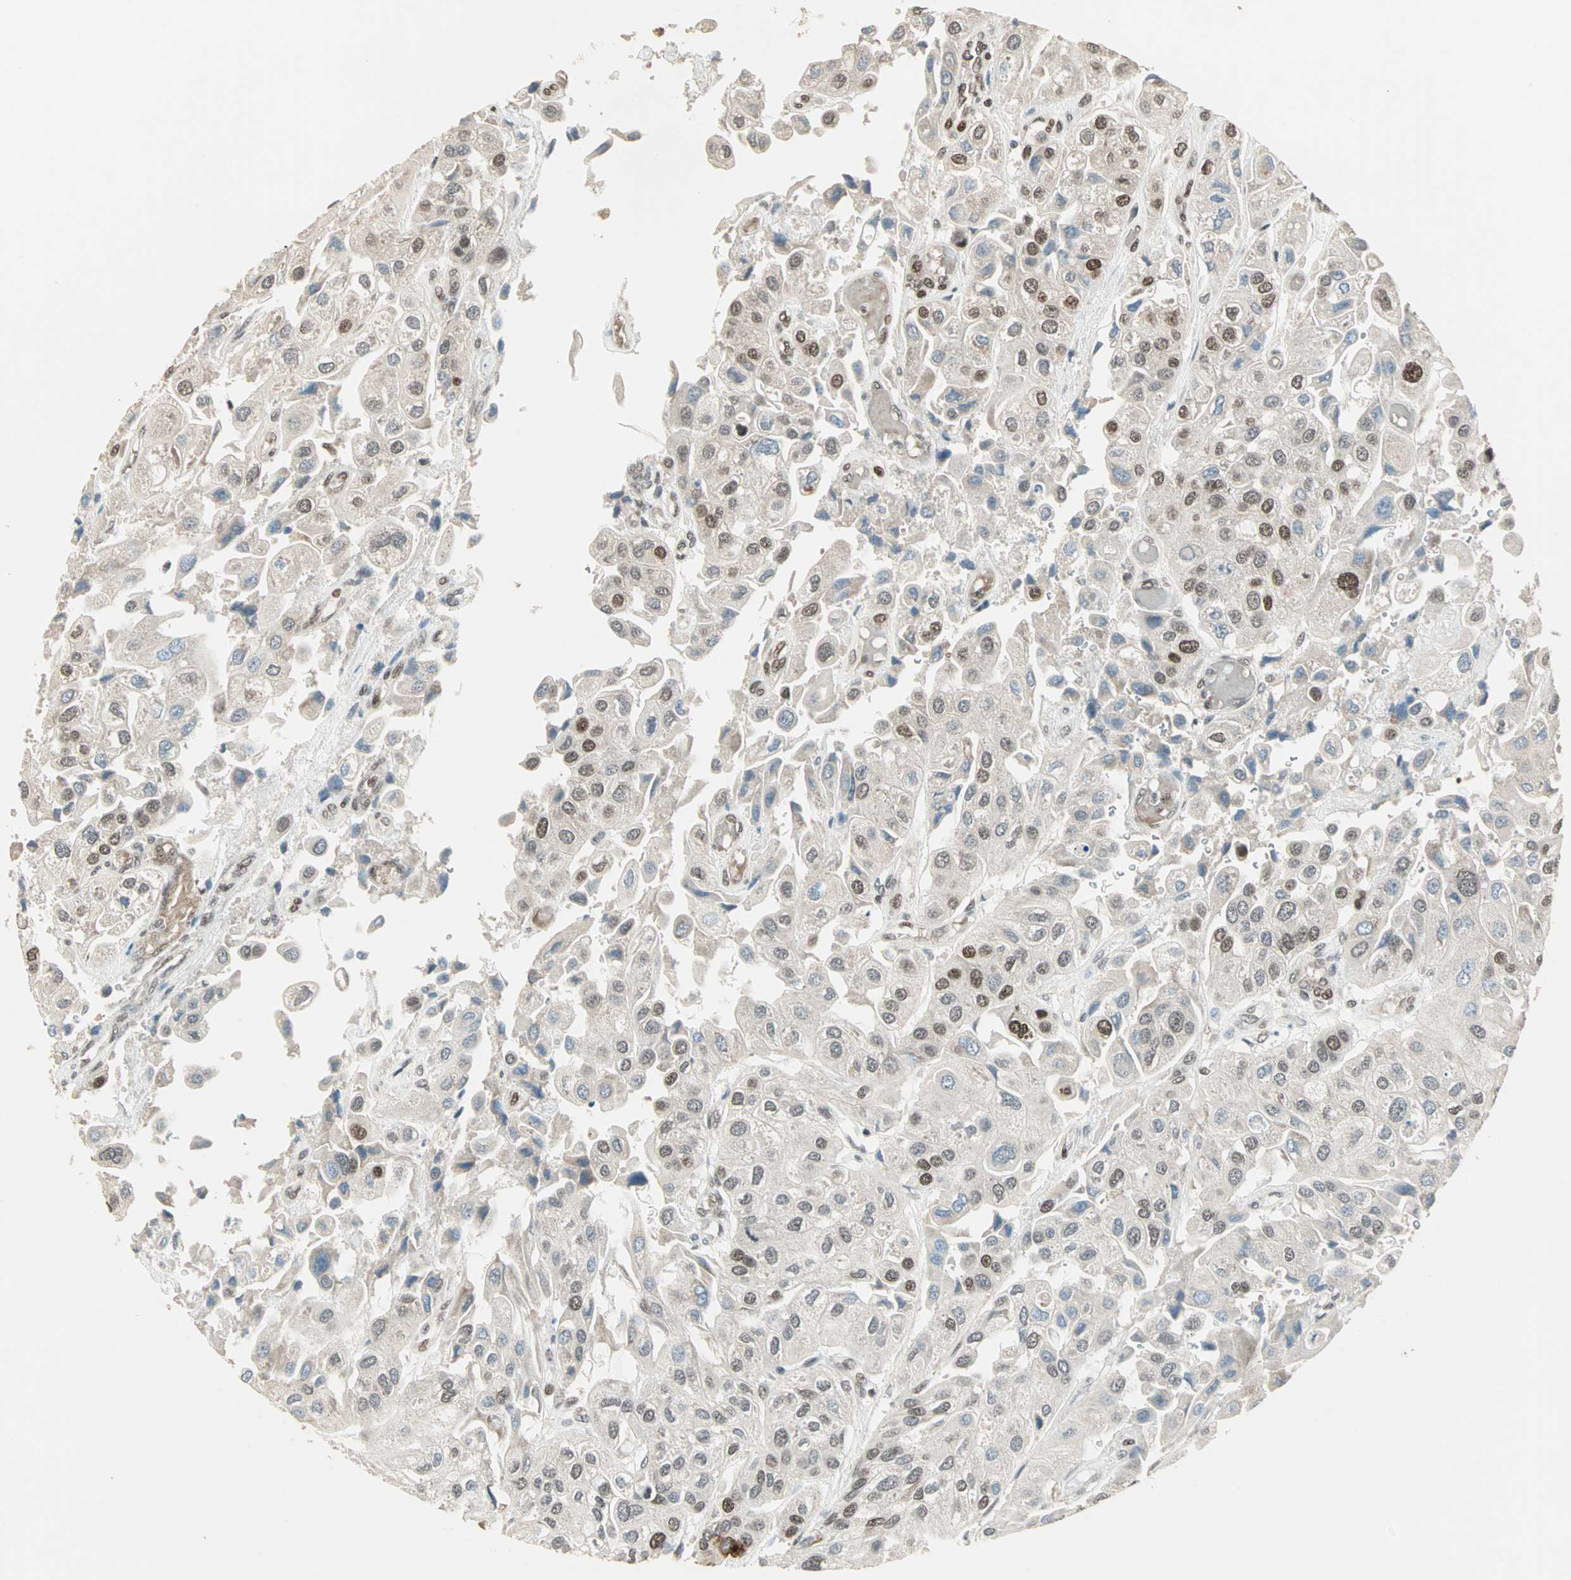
{"staining": {"intensity": "strong", "quantity": "25%-75%", "location": "nuclear"}, "tissue": "urothelial cancer", "cell_type": "Tumor cells", "image_type": "cancer", "snomed": [{"axis": "morphology", "description": "Urothelial carcinoma, High grade"}, {"axis": "topography", "description": "Urinary bladder"}], "caption": "The immunohistochemical stain labels strong nuclear positivity in tumor cells of urothelial cancer tissue.", "gene": "MDC1", "patient": {"sex": "female", "age": 64}}